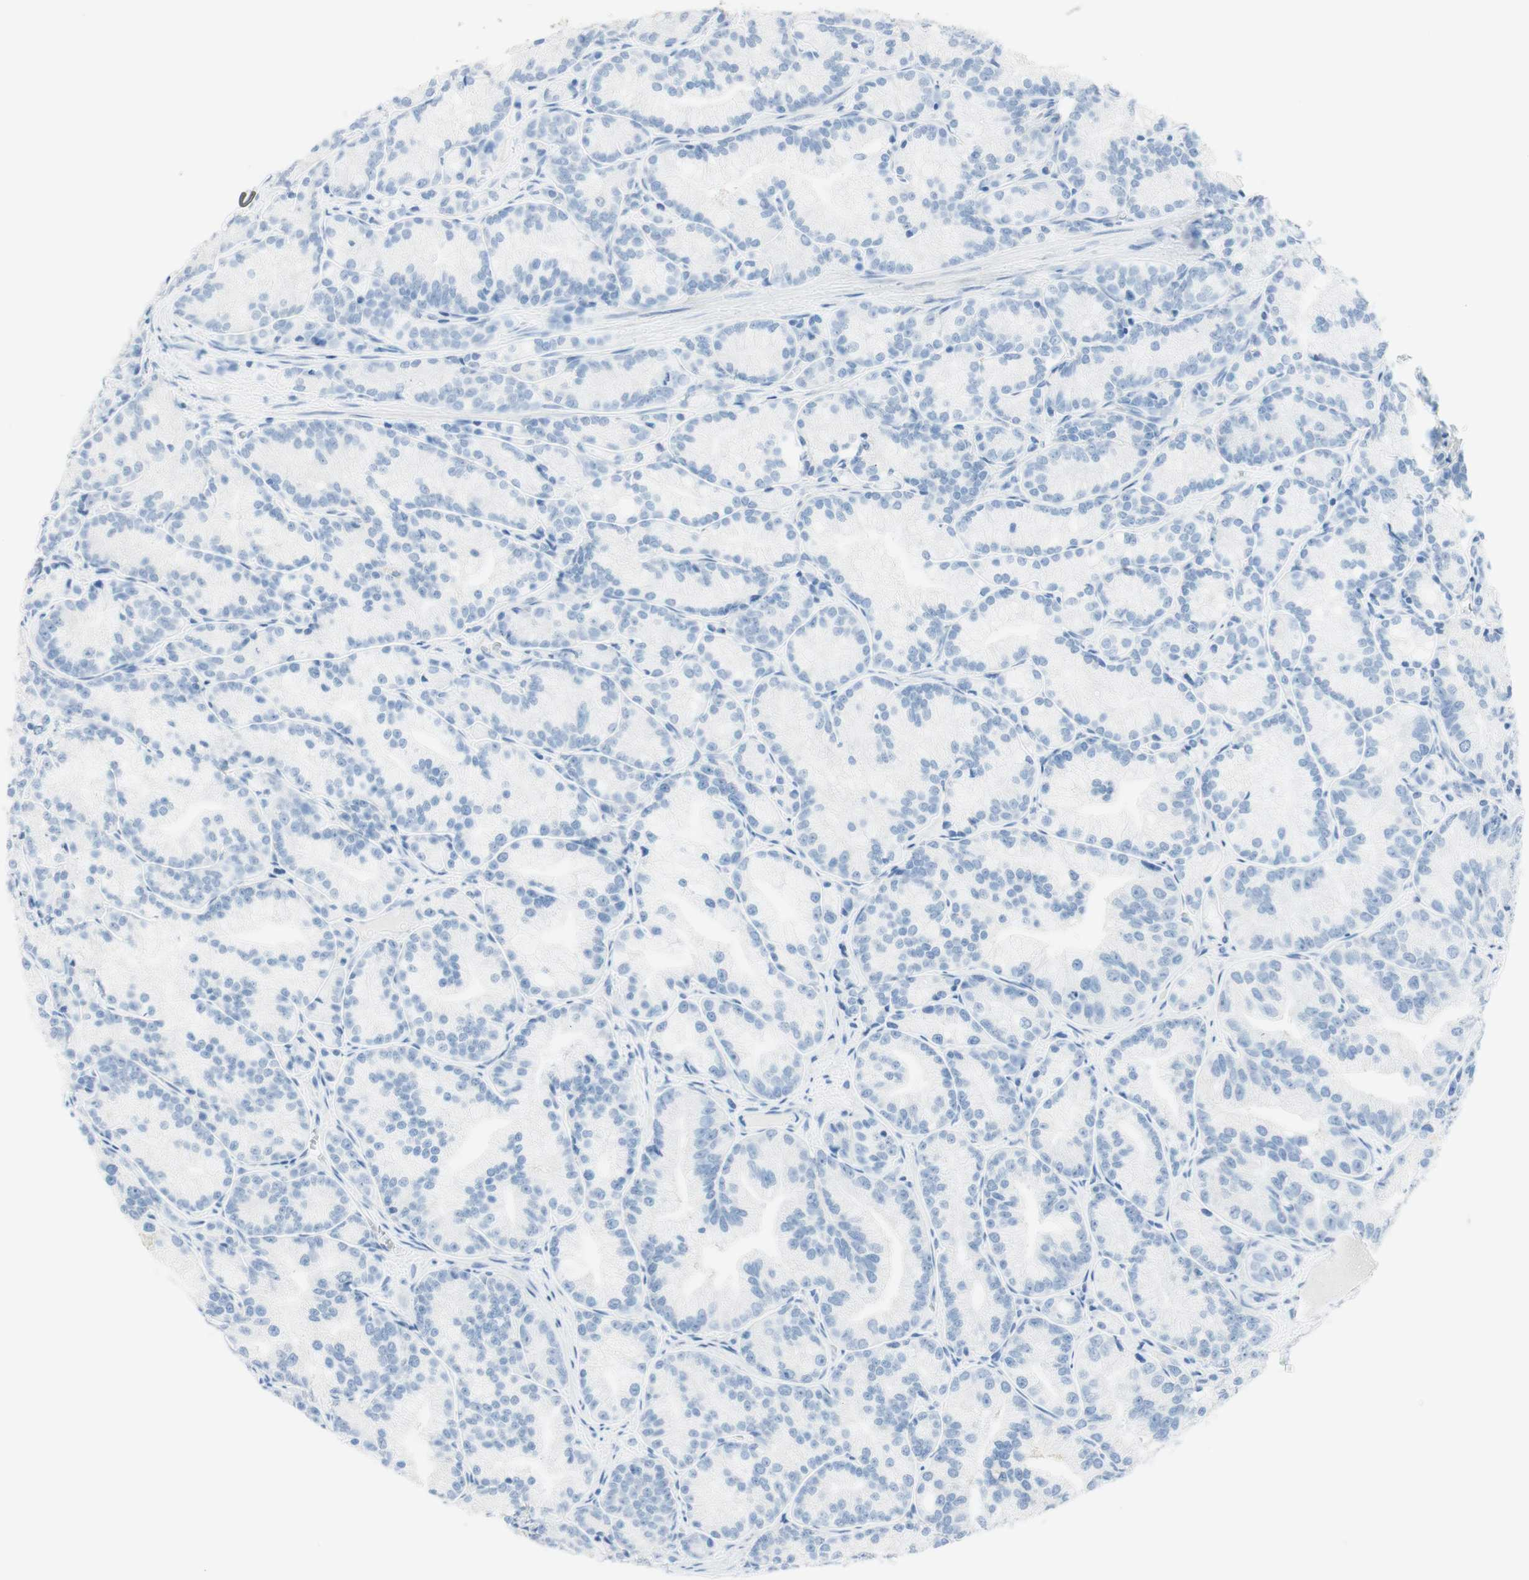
{"staining": {"intensity": "negative", "quantity": "none", "location": "none"}, "tissue": "prostate cancer", "cell_type": "Tumor cells", "image_type": "cancer", "snomed": [{"axis": "morphology", "description": "Adenocarcinoma, Low grade"}, {"axis": "topography", "description": "Prostate"}], "caption": "Immunohistochemistry histopathology image of neoplastic tissue: human adenocarcinoma (low-grade) (prostate) stained with DAB (3,3'-diaminobenzidine) demonstrates no significant protein staining in tumor cells.", "gene": "TPO", "patient": {"sex": "male", "age": 89}}